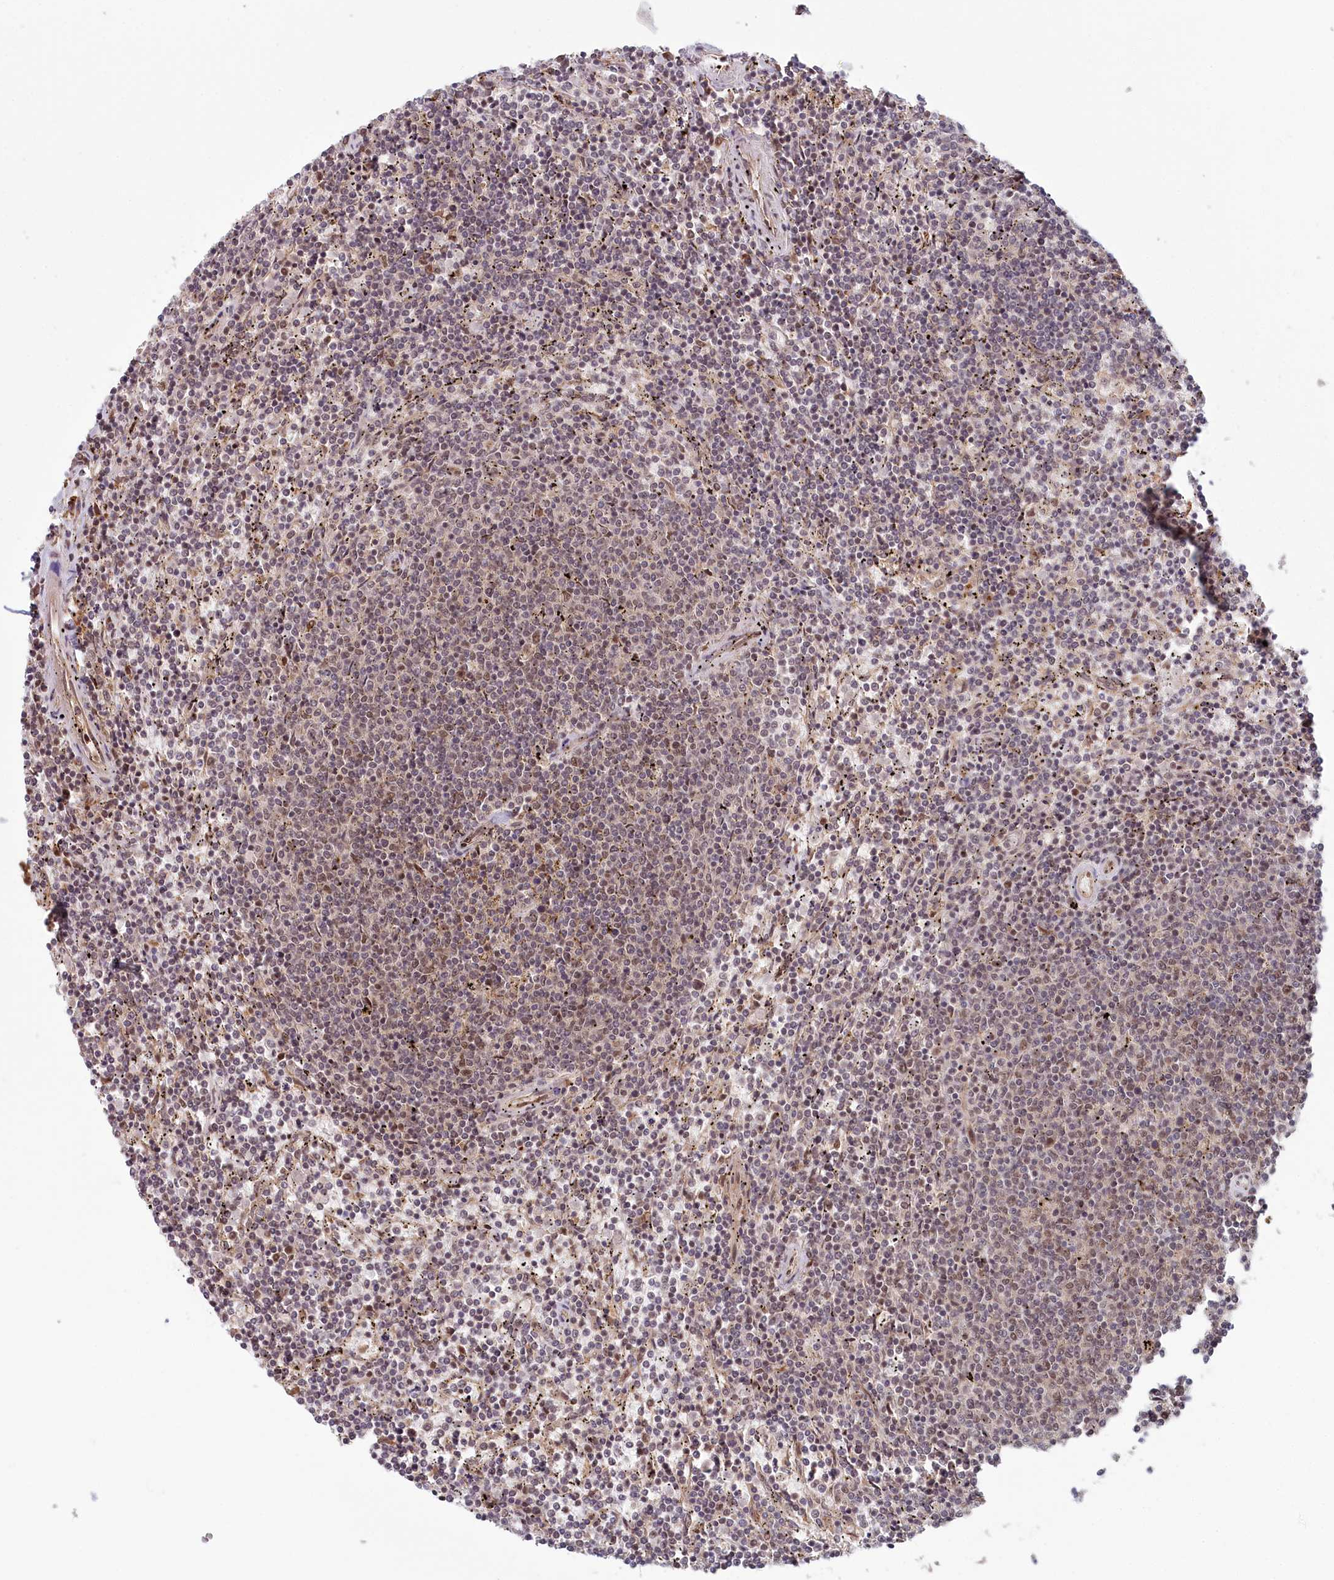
{"staining": {"intensity": "weak", "quantity": "25%-75%", "location": "nuclear"}, "tissue": "lymphoma", "cell_type": "Tumor cells", "image_type": "cancer", "snomed": [{"axis": "morphology", "description": "Malignant lymphoma, non-Hodgkin's type, Low grade"}, {"axis": "topography", "description": "Spleen"}], "caption": "About 25%-75% of tumor cells in human lymphoma reveal weak nuclear protein expression as visualized by brown immunohistochemical staining.", "gene": "WAPL", "patient": {"sex": "female", "age": 50}}